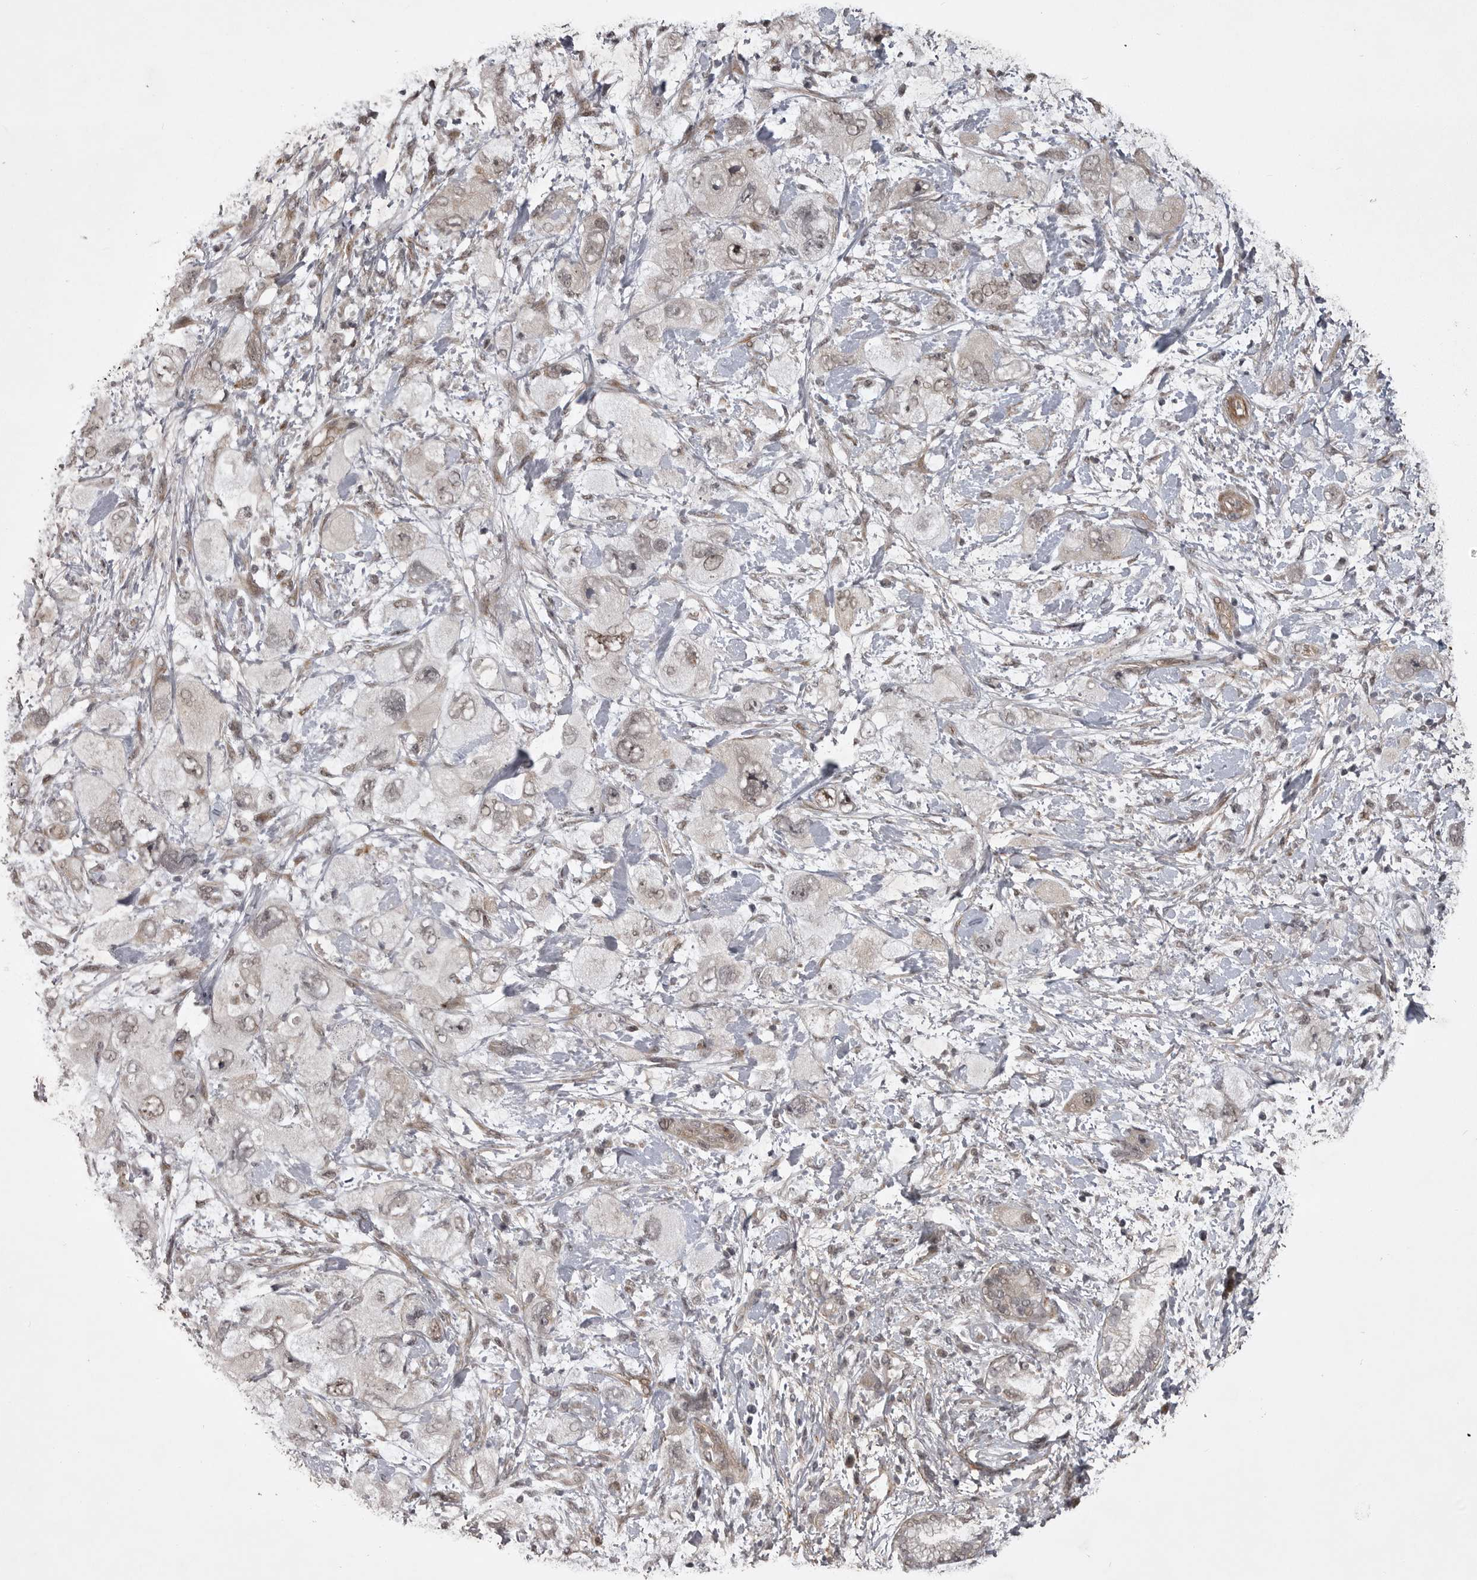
{"staining": {"intensity": "weak", "quantity": "<25%", "location": "cytoplasmic/membranous,nuclear"}, "tissue": "pancreatic cancer", "cell_type": "Tumor cells", "image_type": "cancer", "snomed": [{"axis": "morphology", "description": "Adenocarcinoma, NOS"}, {"axis": "topography", "description": "Pancreas"}], "caption": "IHC image of neoplastic tissue: human pancreatic cancer (adenocarcinoma) stained with DAB displays no significant protein expression in tumor cells.", "gene": "SNX16", "patient": {"sex": "female", "age": 73}}